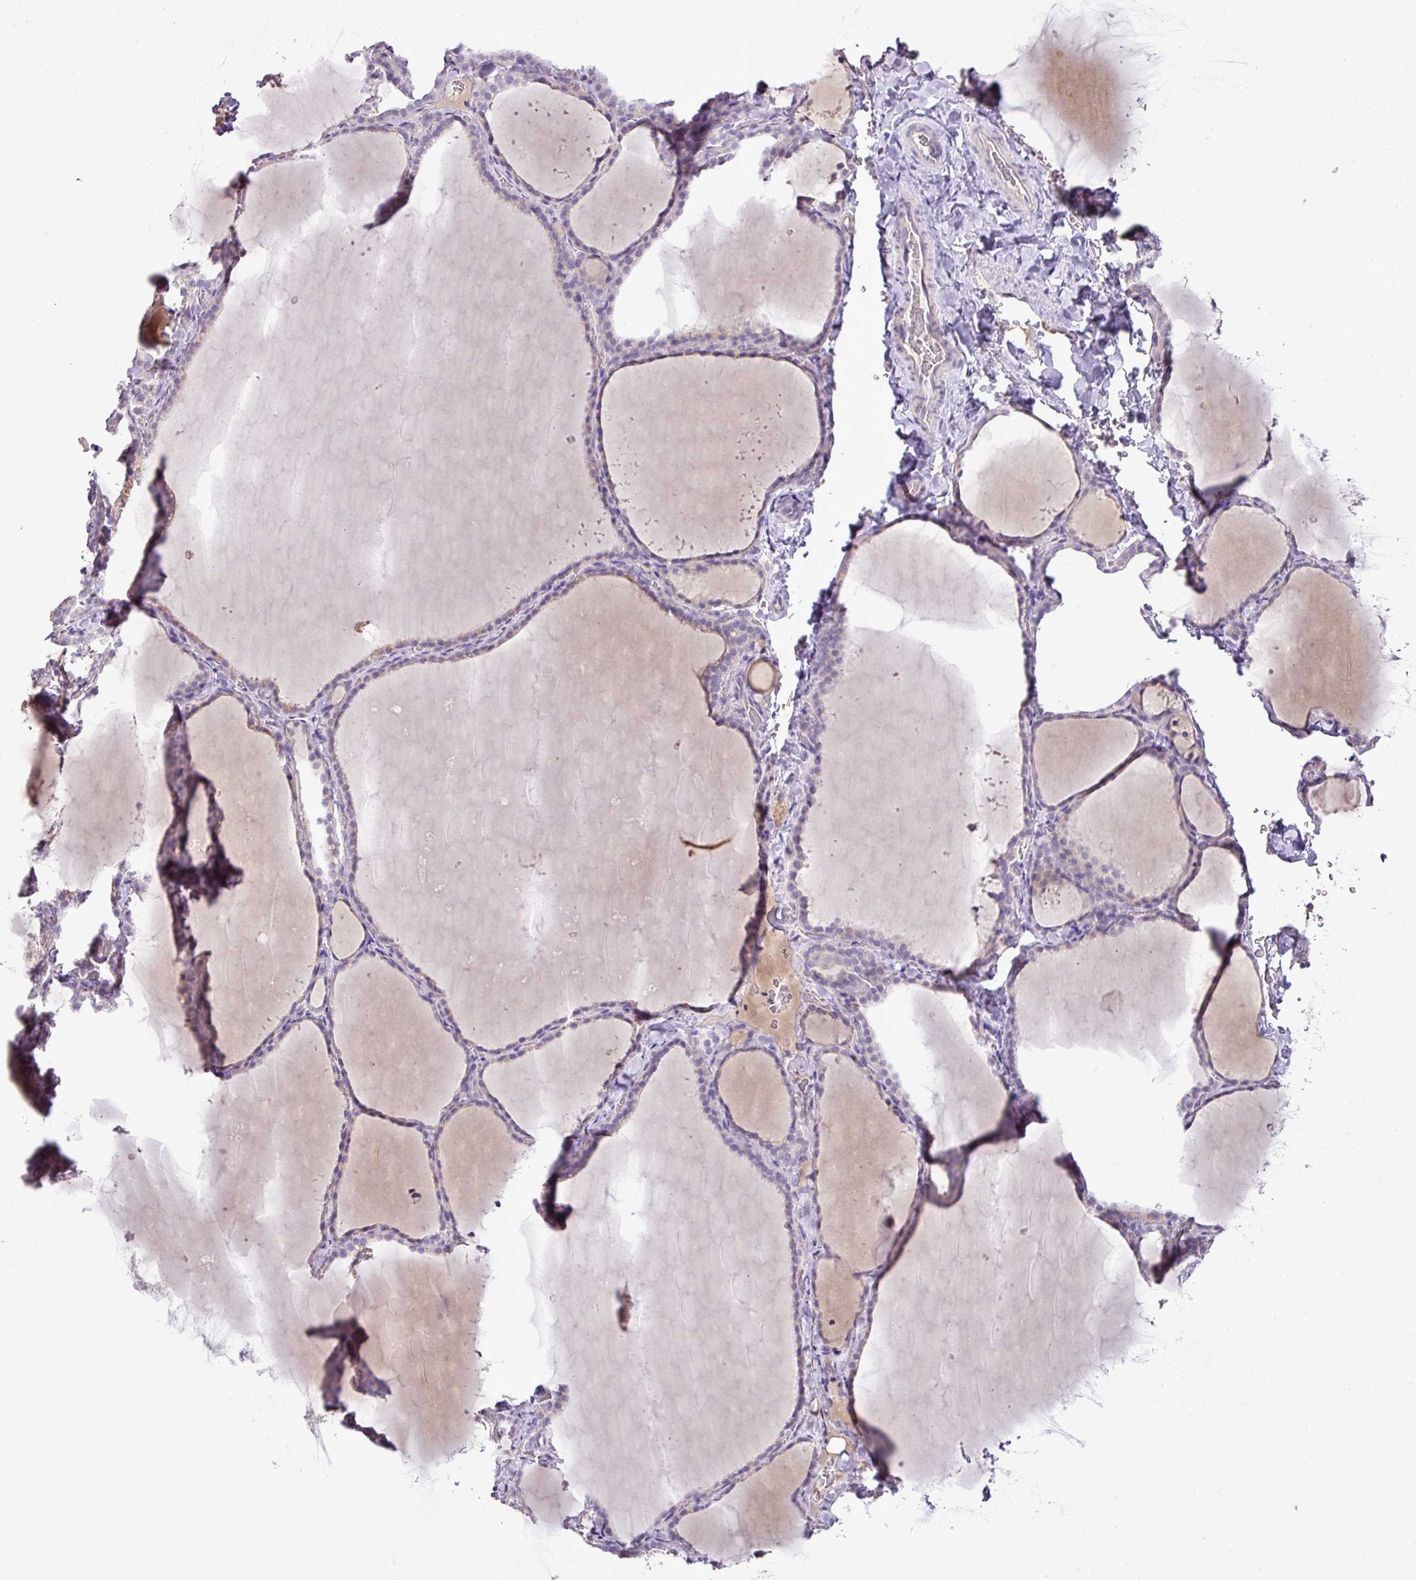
{"staining": {"intensity": "weak", "quantity": "25%-75%", "location": "cytoplasmic/membranous"}, "tissue": "thyroid gland", "cell_type": "Glandular cells", "image_type": "normal", "snomed": [{"axis": "morphology", "description": "Normal tissue, NOS"}, {"axis": "topography", "description": "Thyroid gland"}], "caption": "Immunohistochemistry histopathology image of normal human thyroid gland stained for a protein (brown), which demonstrates low levels of weak cytoplasmic/membranous staining in about 25%-75% of glandular cells.", "gene": "BRINP2", "patient": {"sex": "female", "age": 22}}